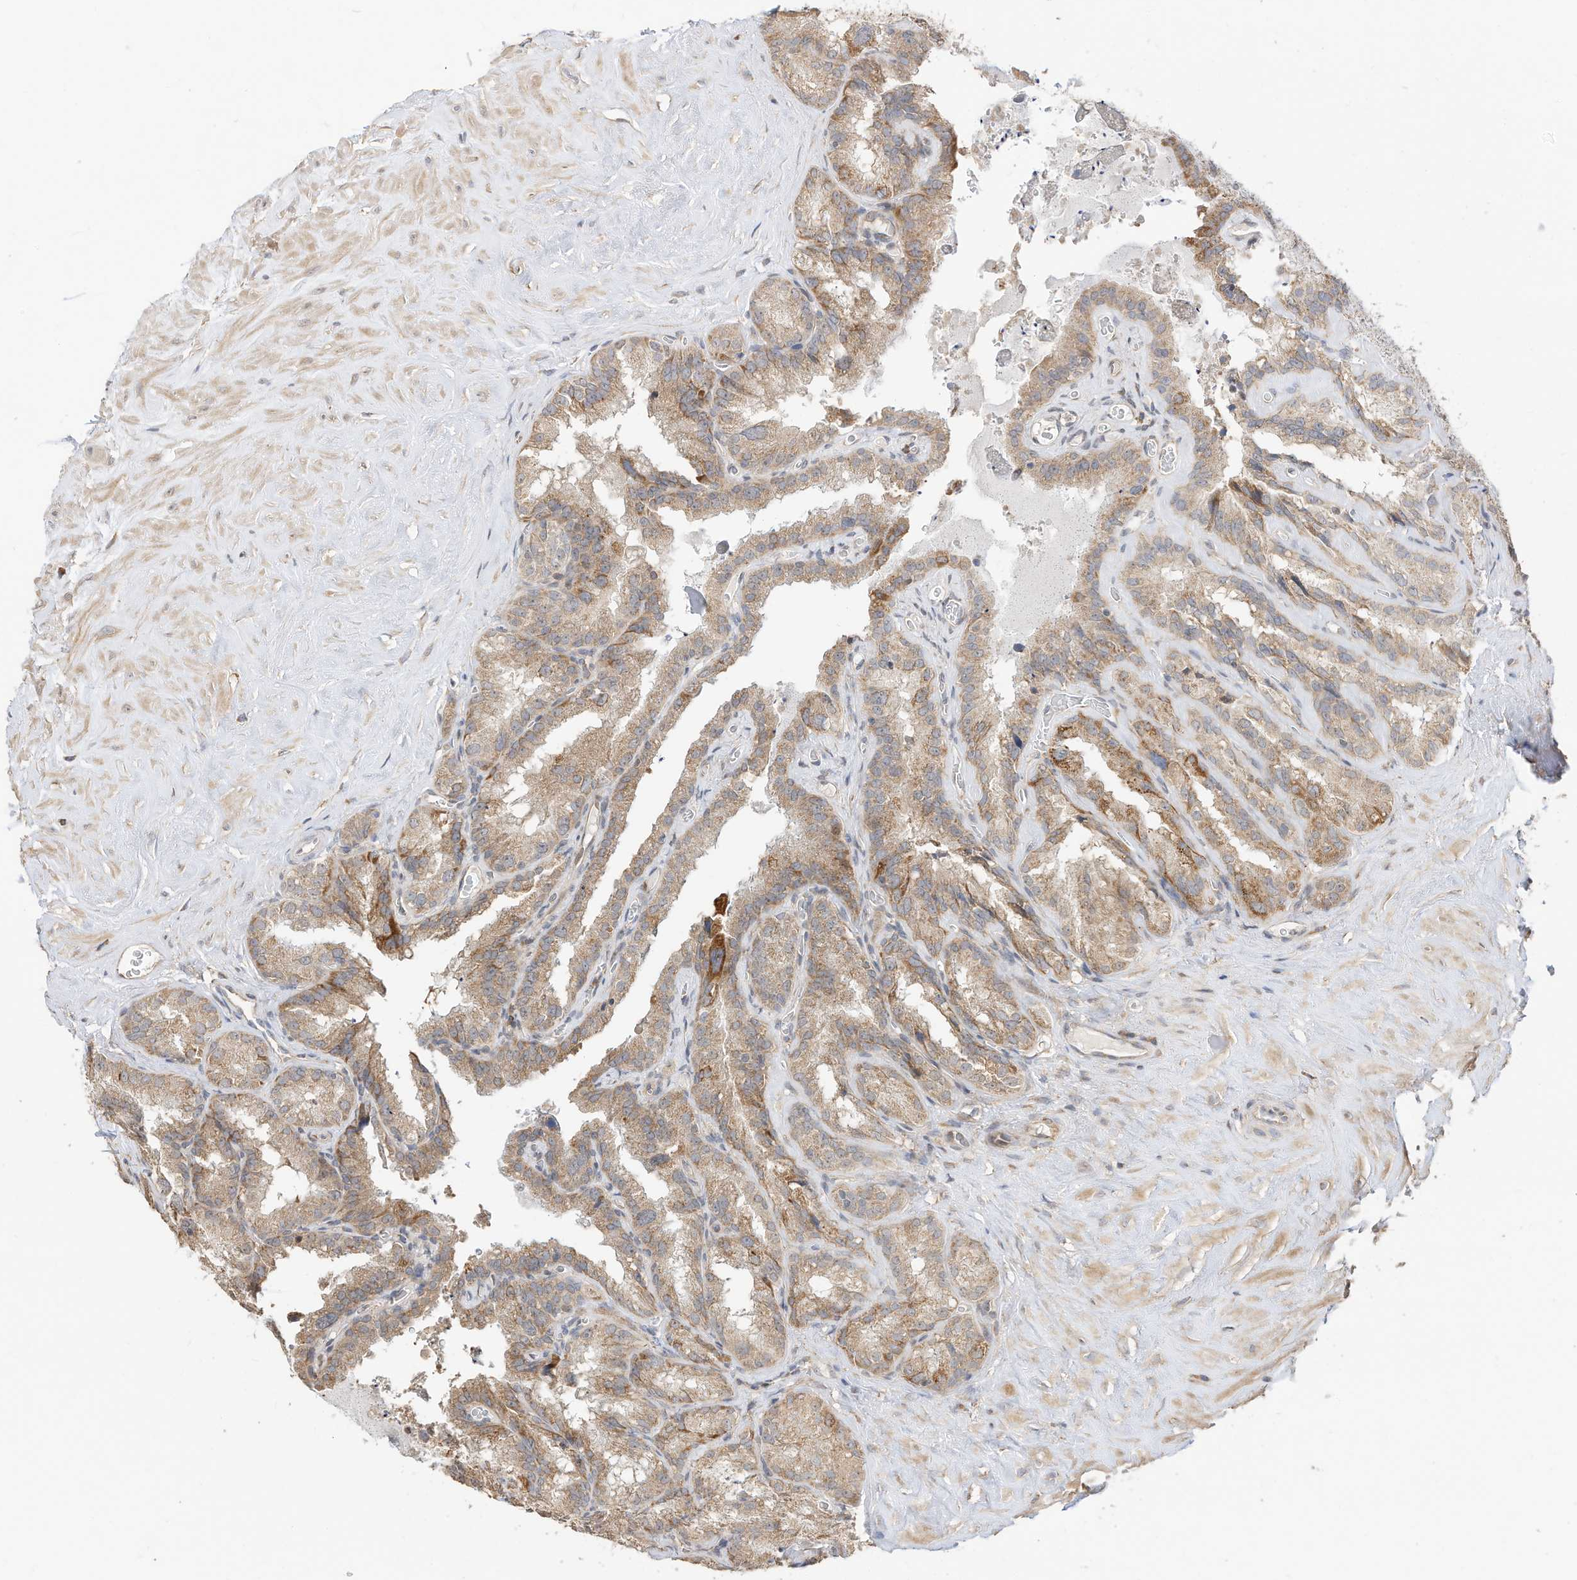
{"staining": {"intensity": "moderate", "quantity": "25%-75%", "location": "cytoplasmic/membranous"}, "tissue": "seminal vesicle", "cell_type": "Glandular cells", "image_type": "normal", "snomed": [{"axis": "morphology", "description": "Normal tissue, NOS"}, {"axis": "topography", "description": "Prostate"}, {"axis": "topography", "description": "Seminal veicle"}], "caption": "Immunohistochemical staining of unremarkable seminal vesicle exhibits medium levels of moderate cytoplasmic/membranous positivity in about 25%-75% of glandular cells. The protein of interest is shown in brown color, while the nuclei are stained blue.", "gene": "CAGE1", "patient": {"sex": "male", "age": 59}}